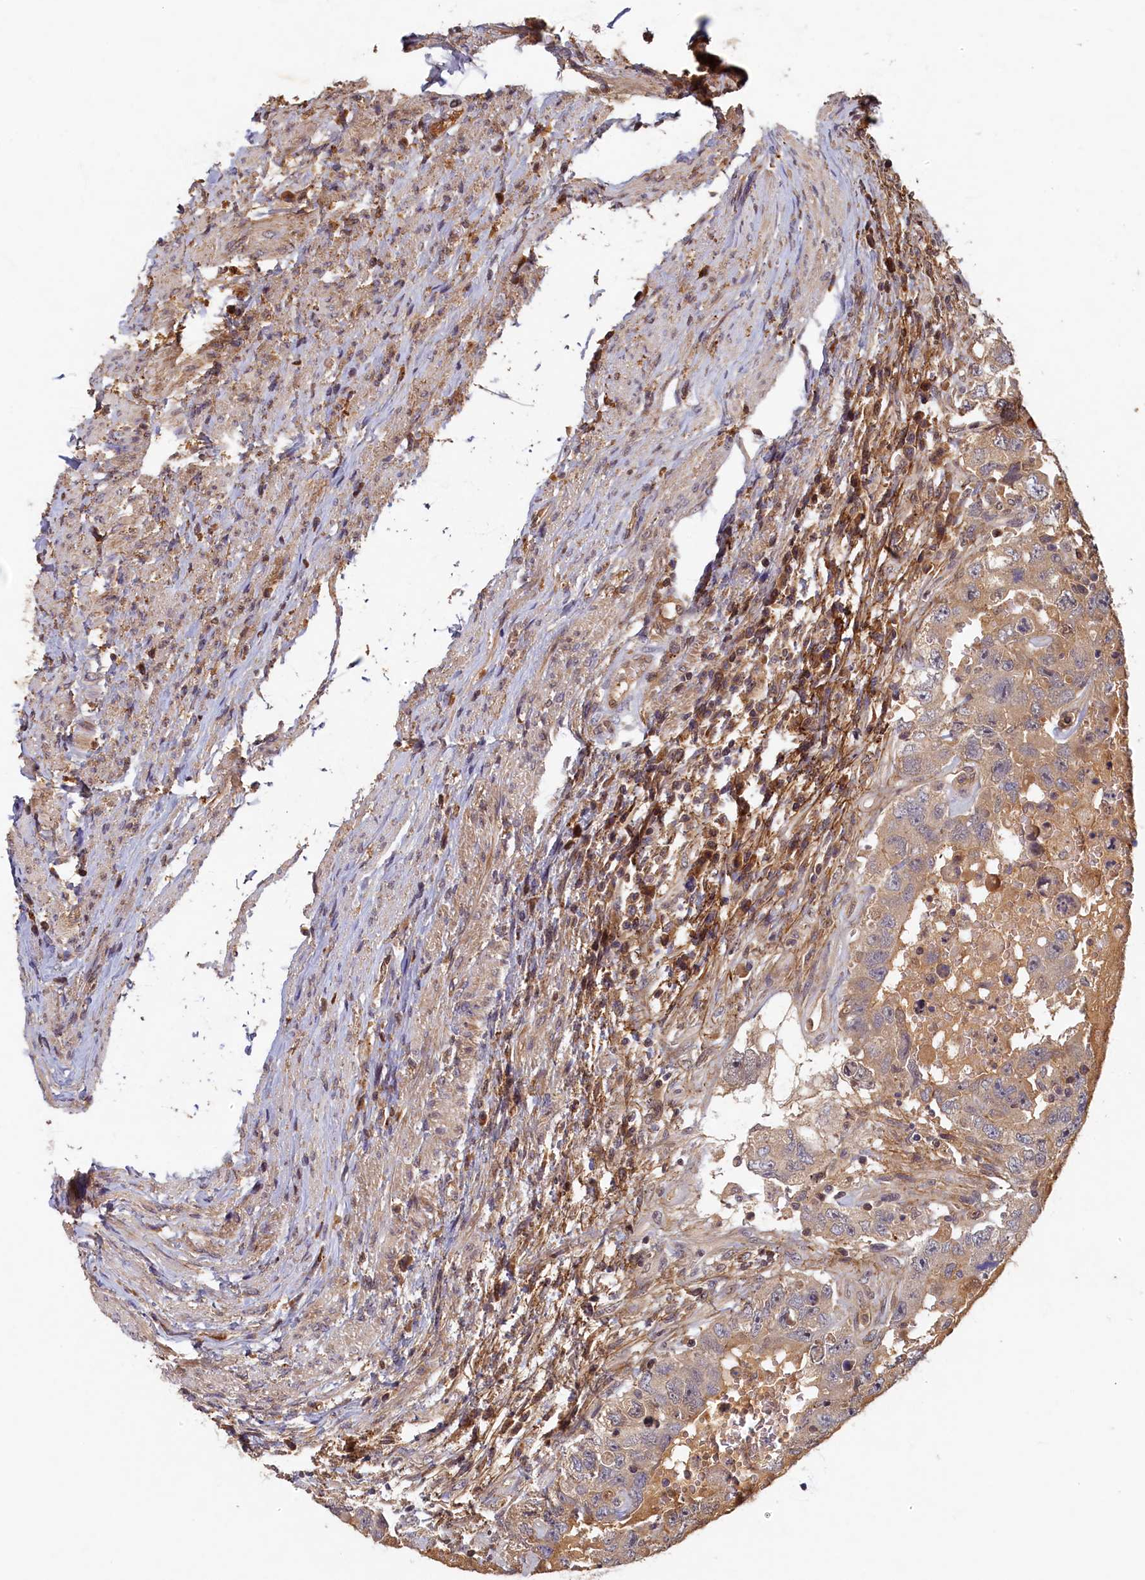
{"staining": {"intensity": "negative", "quantity": "none", "location": "none"}, "tissue": "testis cancer", "cell_type": "Tumor cells", "image_type": "cancer", "snomed": [{"axis": "morphology", "description": "Carcinoma, Embryonal, NOS"}, {"axis": "topography", "description": "Testis"}], "caption": "Tumor cells show no significant protein staining in embryonal carcinoma (testis).", "gene": "LCMT2", "patient": {"sex": "male", "age": 26}}